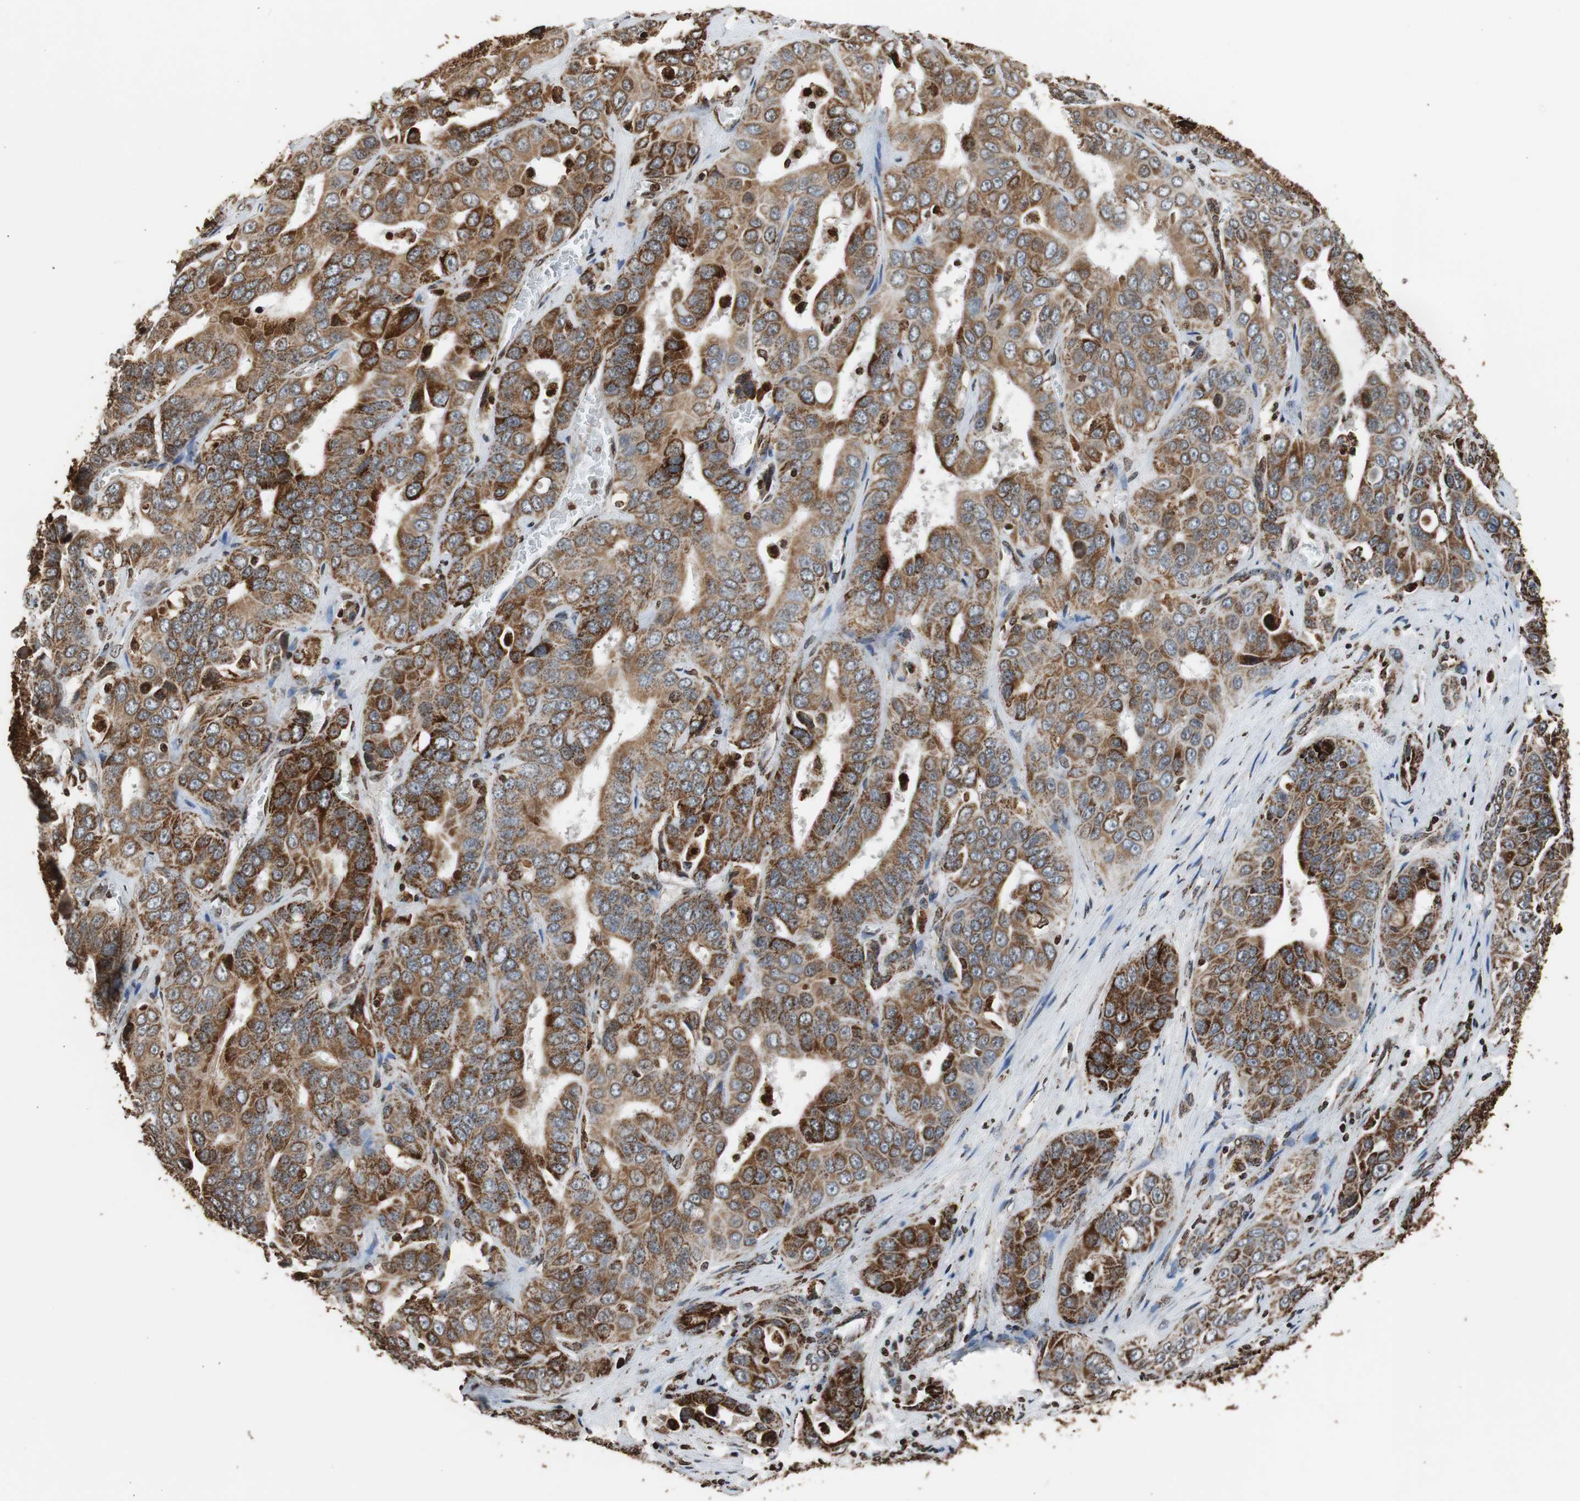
{"staining": {"intensity": "strong", "quantity": ">75%", "location": "cytoplasmic/membranous"}, "tissue": "liver cancer", "cell_type": "Tumor cells", "image_type": "cancer", "snomed": [{"axis": "morphology", "description": "Cholangiocarcinoma"}, {"axis": "topography", "description": "Liver"}], "caption": "There is high levels of strong cytoplasmic/membranous positivity in tumor cells of cholangiocarcinoma (liver), as demonstrated by immunohistochemical staining (brown color).", "gene": "HSPA9", "patient": {"sex": "female", "age": 52}}